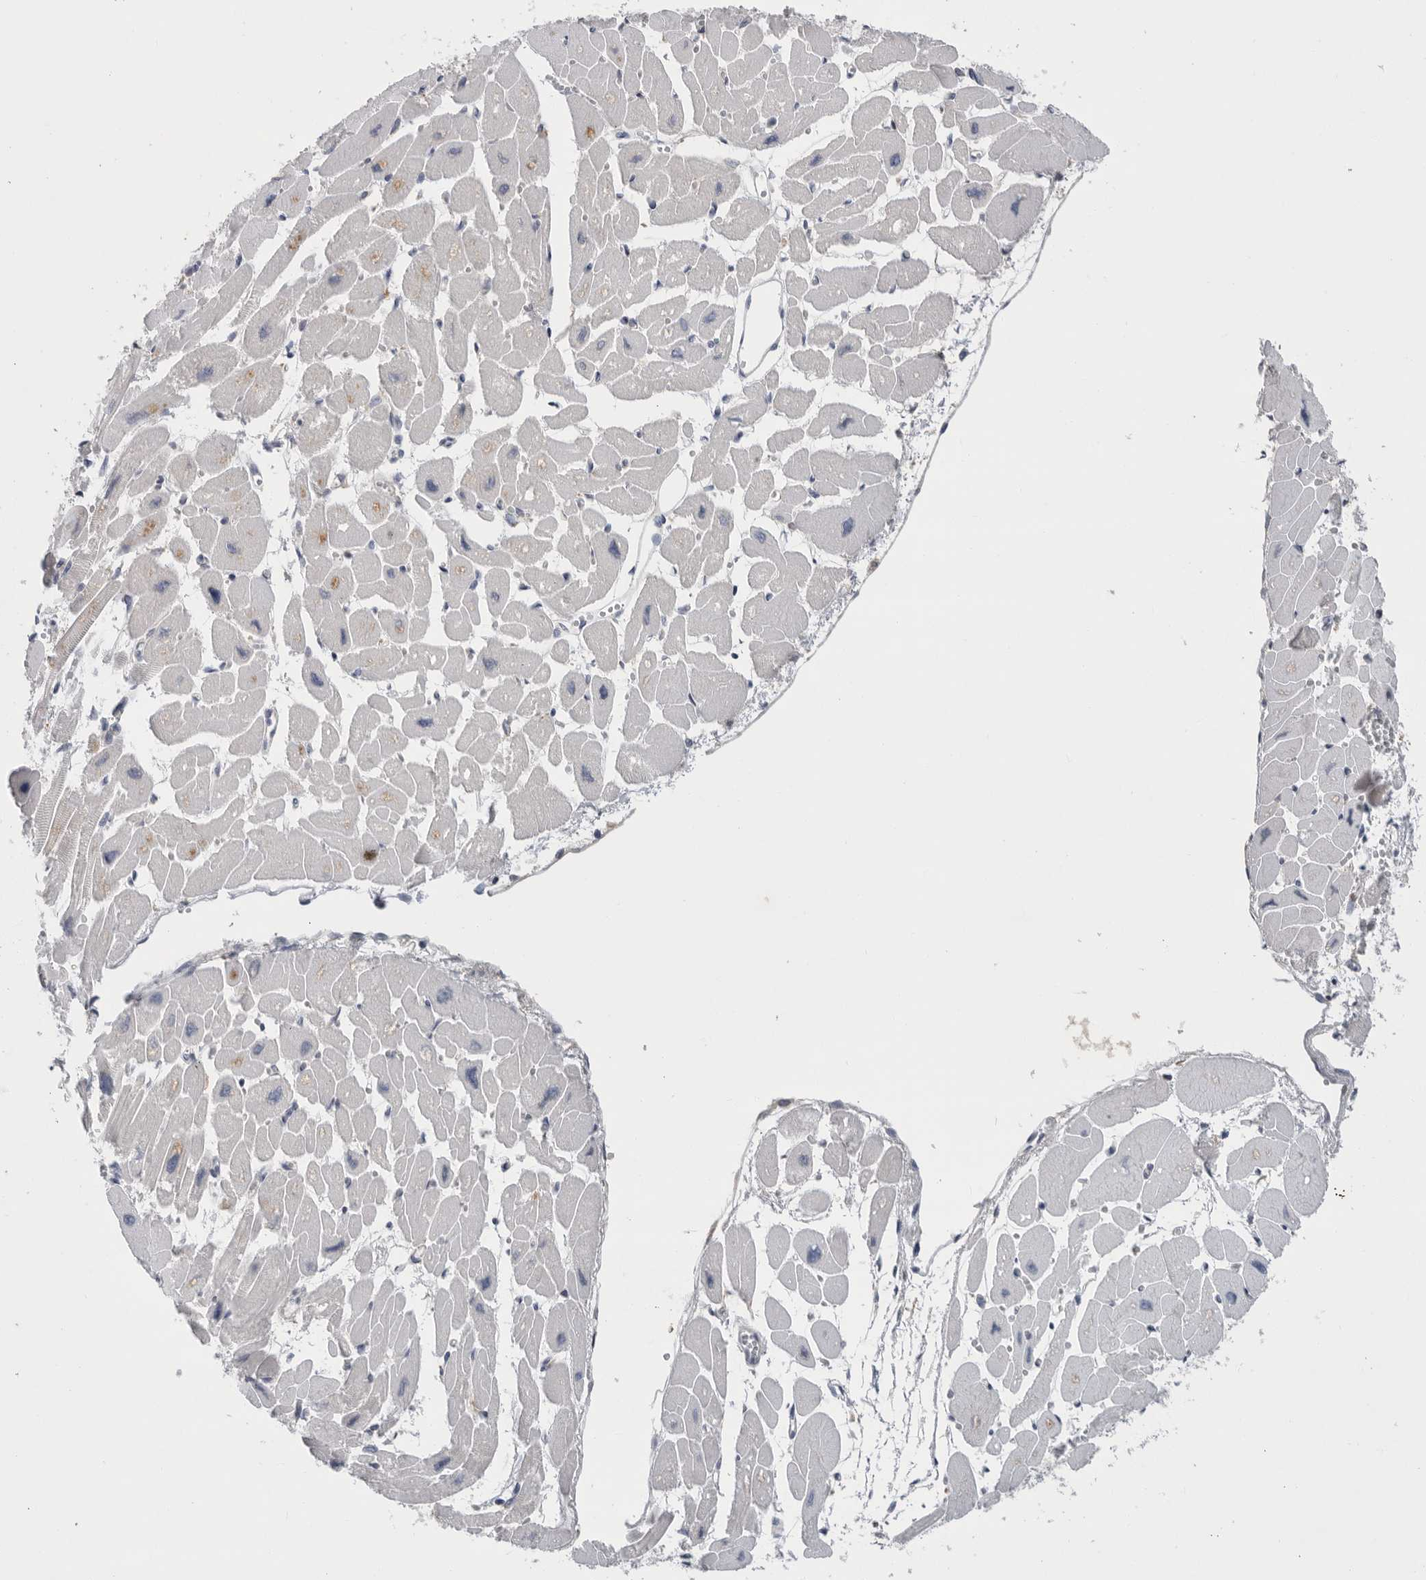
{"staining": {"intensity": "negative", "quantity": "none", "location": "none"}, "tissue": "heart muscle", "cell_type": "Cardiomyocytes", "image_type": "normal", "snomed": [{"axis": "morphology", "description": "Normal tissue, NOS"}, {"axis": "topography", "description": "Heart"}], "caption": "Immunohistochemistry of unremarkable heart muscle exhibits no expression in cardiomyocytes. (DAB immunohistochemistry, high magnification).", "gene": "GANAB", "patient": {"sex": "female", "age": 54}}